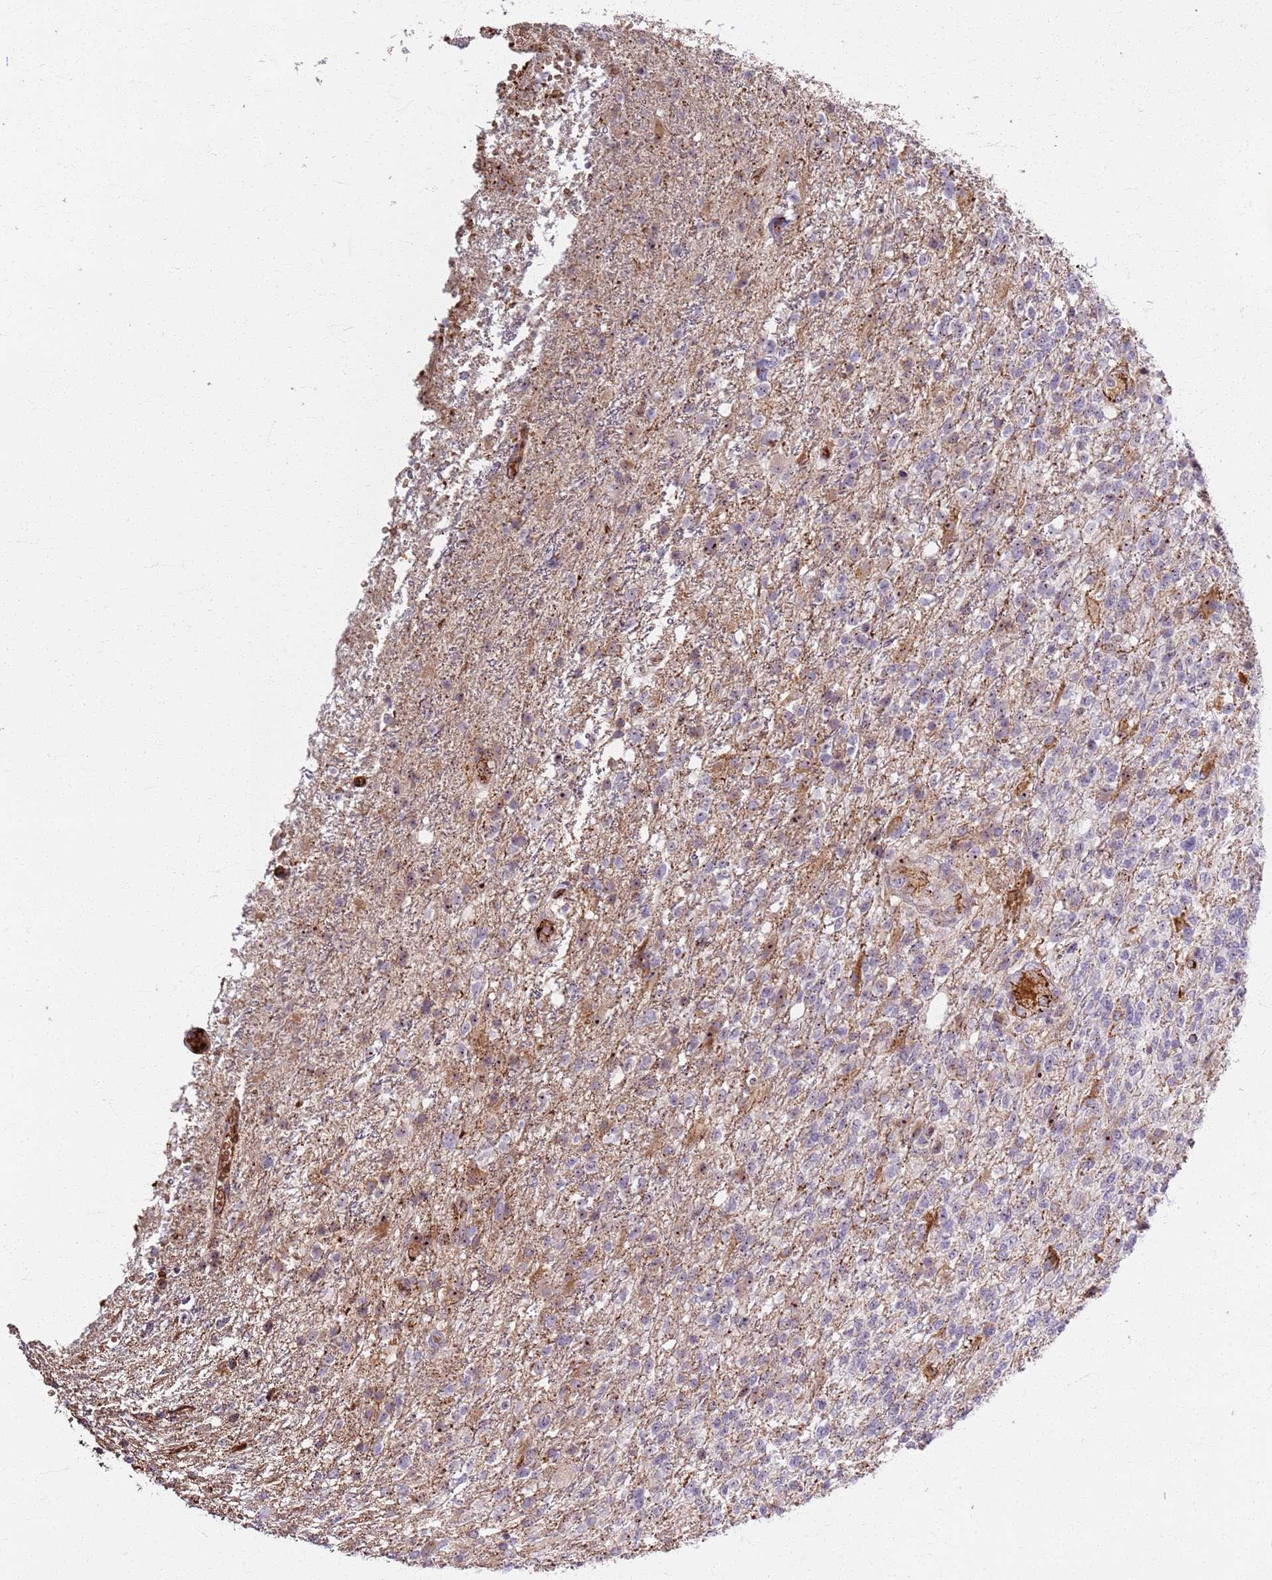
{"staining": {"intensity": "weak", "quantity": "<25%", "location": "cytoplasmic/membranous,nuclear"}, "tissue": "glioma", "cell_type": "Tumor cells", "image_type": "cancer", "snomed": [{"axis": "morphology", "description": "Glioma, malignant, High grade"}, {"axis": "topography", "description": "Brain"}], "caption": "There is no significant expression in tumor cells of glioma.", "gene": "KRI1", "patient": {"sex": "male", "age": 56}}